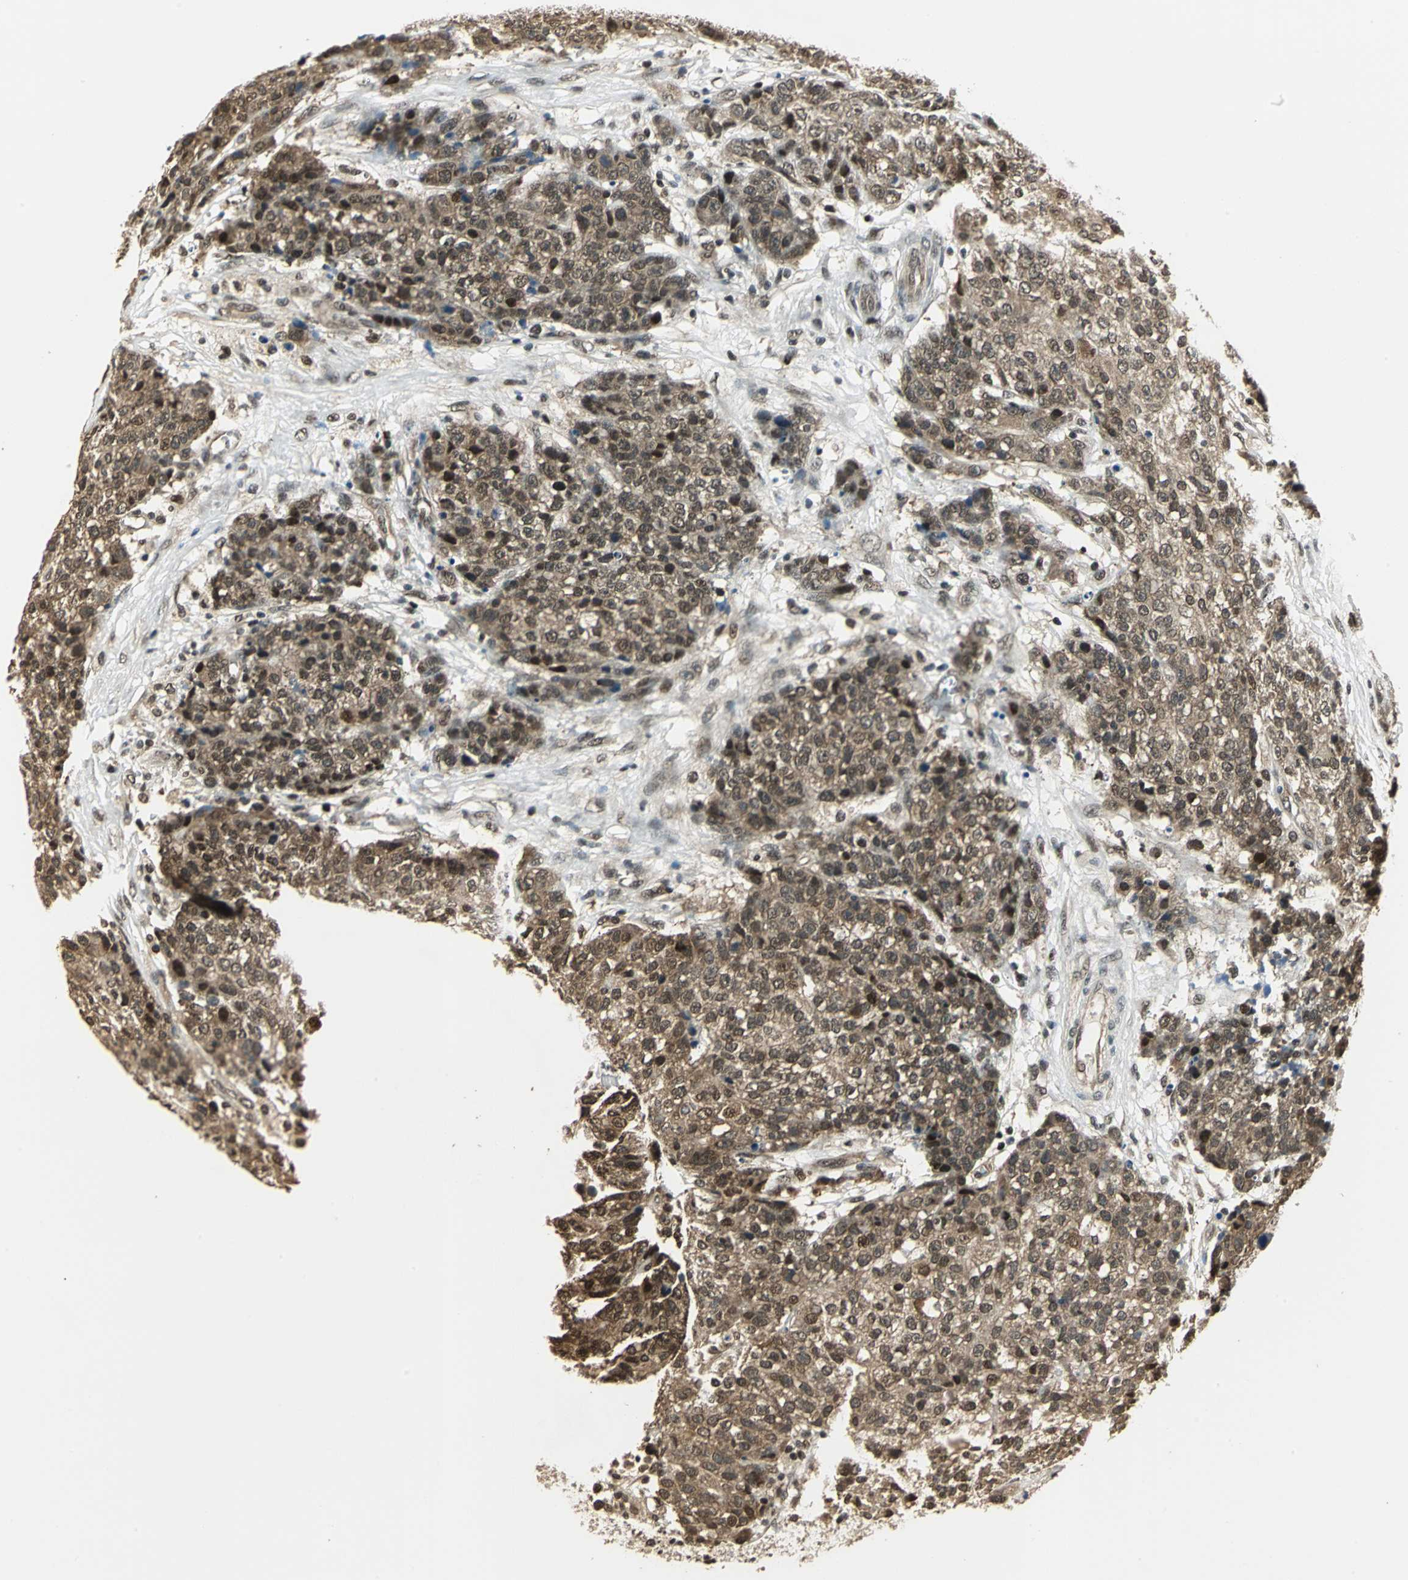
{"staining": {"intensity": "moderate", "quantity": ">75%", "location": "cytoplasmic/membranous,nuclear"}, "tissue": "ovarian cancer", "cell_type": "Tumor cells", "image_type": "cancer", "snomed": [{"axis": "morphology", "description": "Carcinoma, endometroid"}, {"axis": "topography", "description": "Ovary"}], "caption": "Tumor cells show moderate cytoplasmic/membranous and nuclear expression in about >75% of cells in endometroid carcinoma (ovarian). The protein is shown in brown color, while the nuclei are stained blue.", "gene": "PSMC3", "patient": {"sex": "female", "age": 42}}